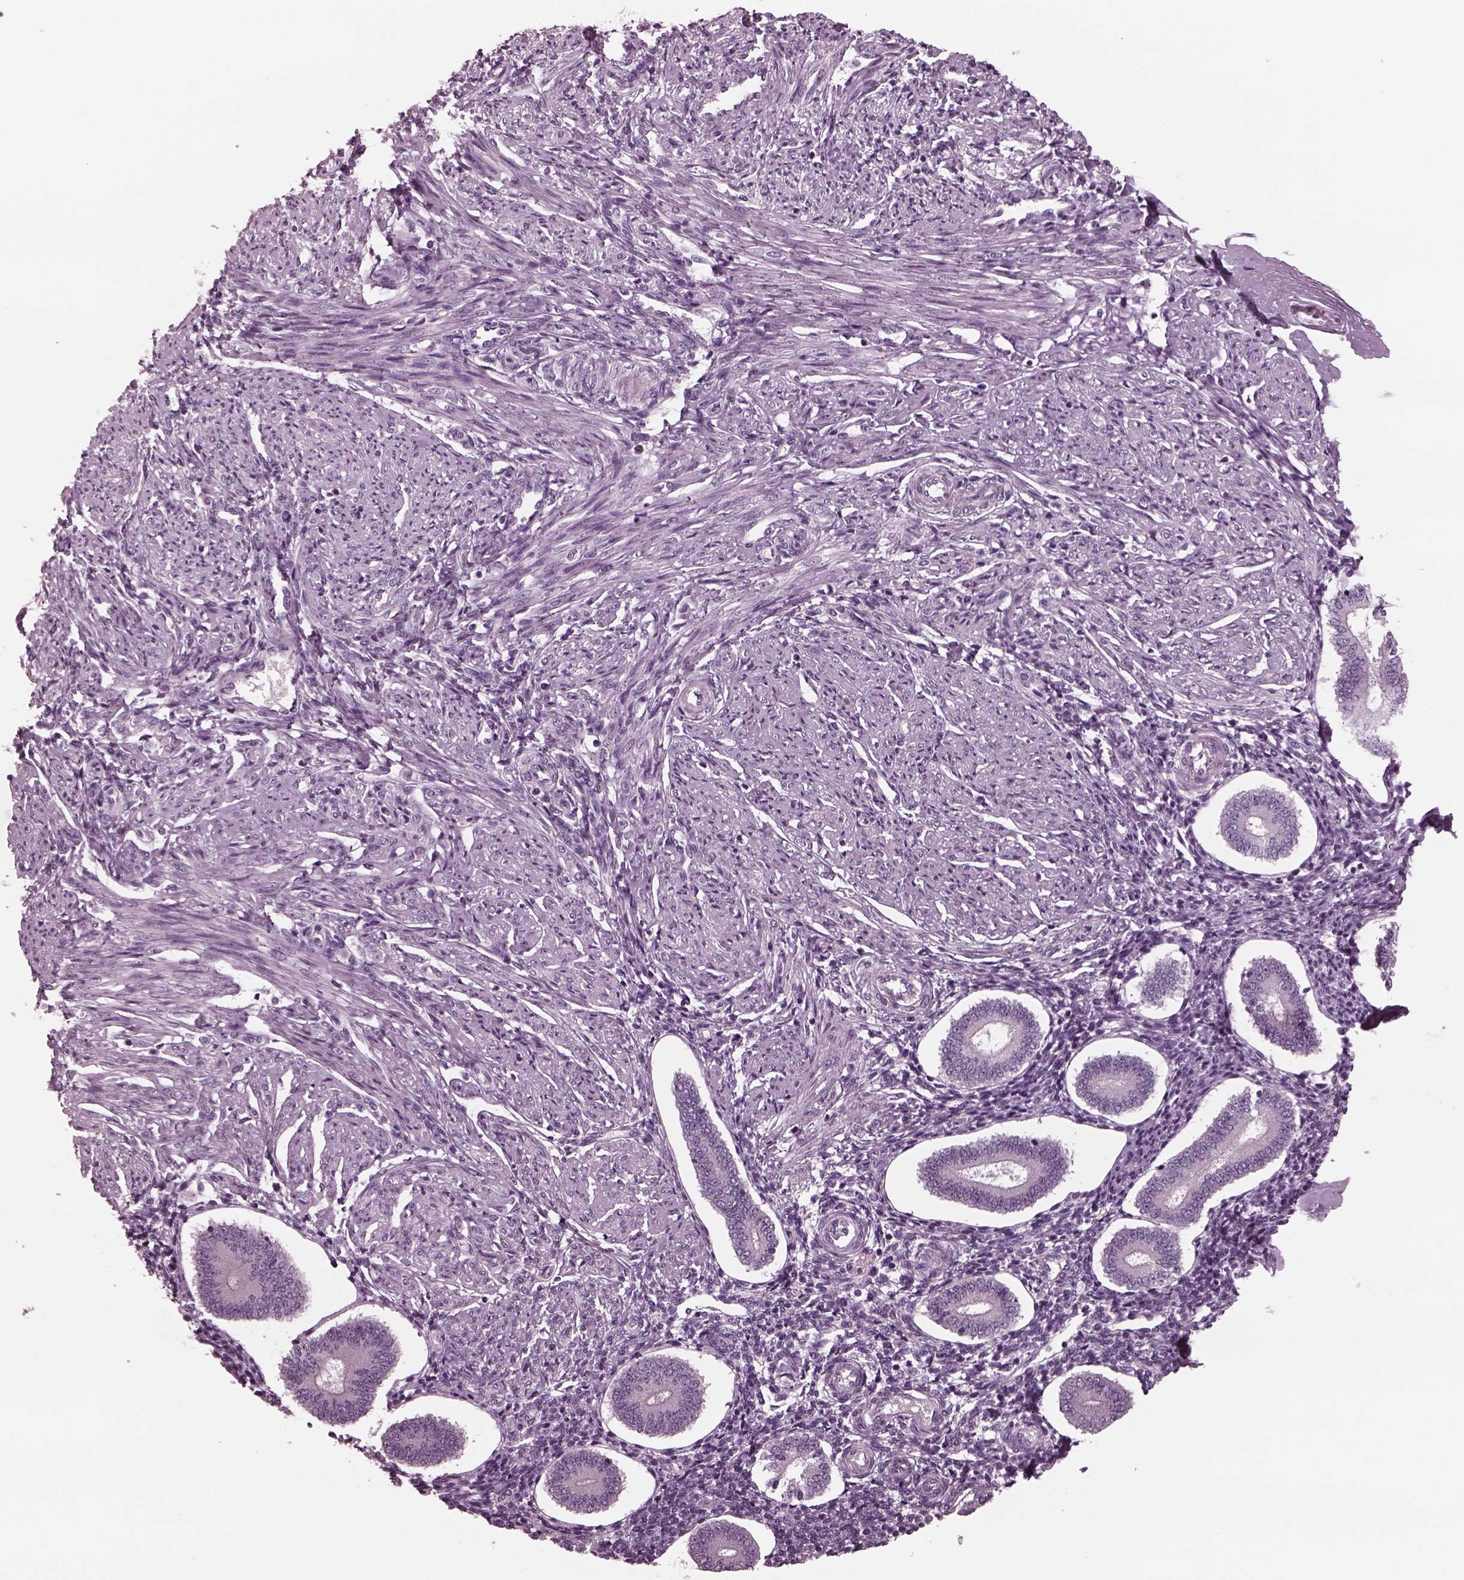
{"staining": {"intensity": "negative", "quantity": "none", "location": "none"}, "tissue": "endometrium", "cell_type": "Cells in endometrial stroma", "image_type": "normal", "snomed": [{"axis": "morphology", "description": "Normal tissue, NOS"}, {"axis": "topography", "description": "Endometrium"}], "caption": "Immunohistochemical staining of benign endometrium exhibits no significant staining in cells in endometrial stroma. (Brightfield microscopy of DAB (3,3'-diaminobenzidine) IHC at high magnification).", "gene": "YY2", "patient": {"sex": "female", "age": 40}}